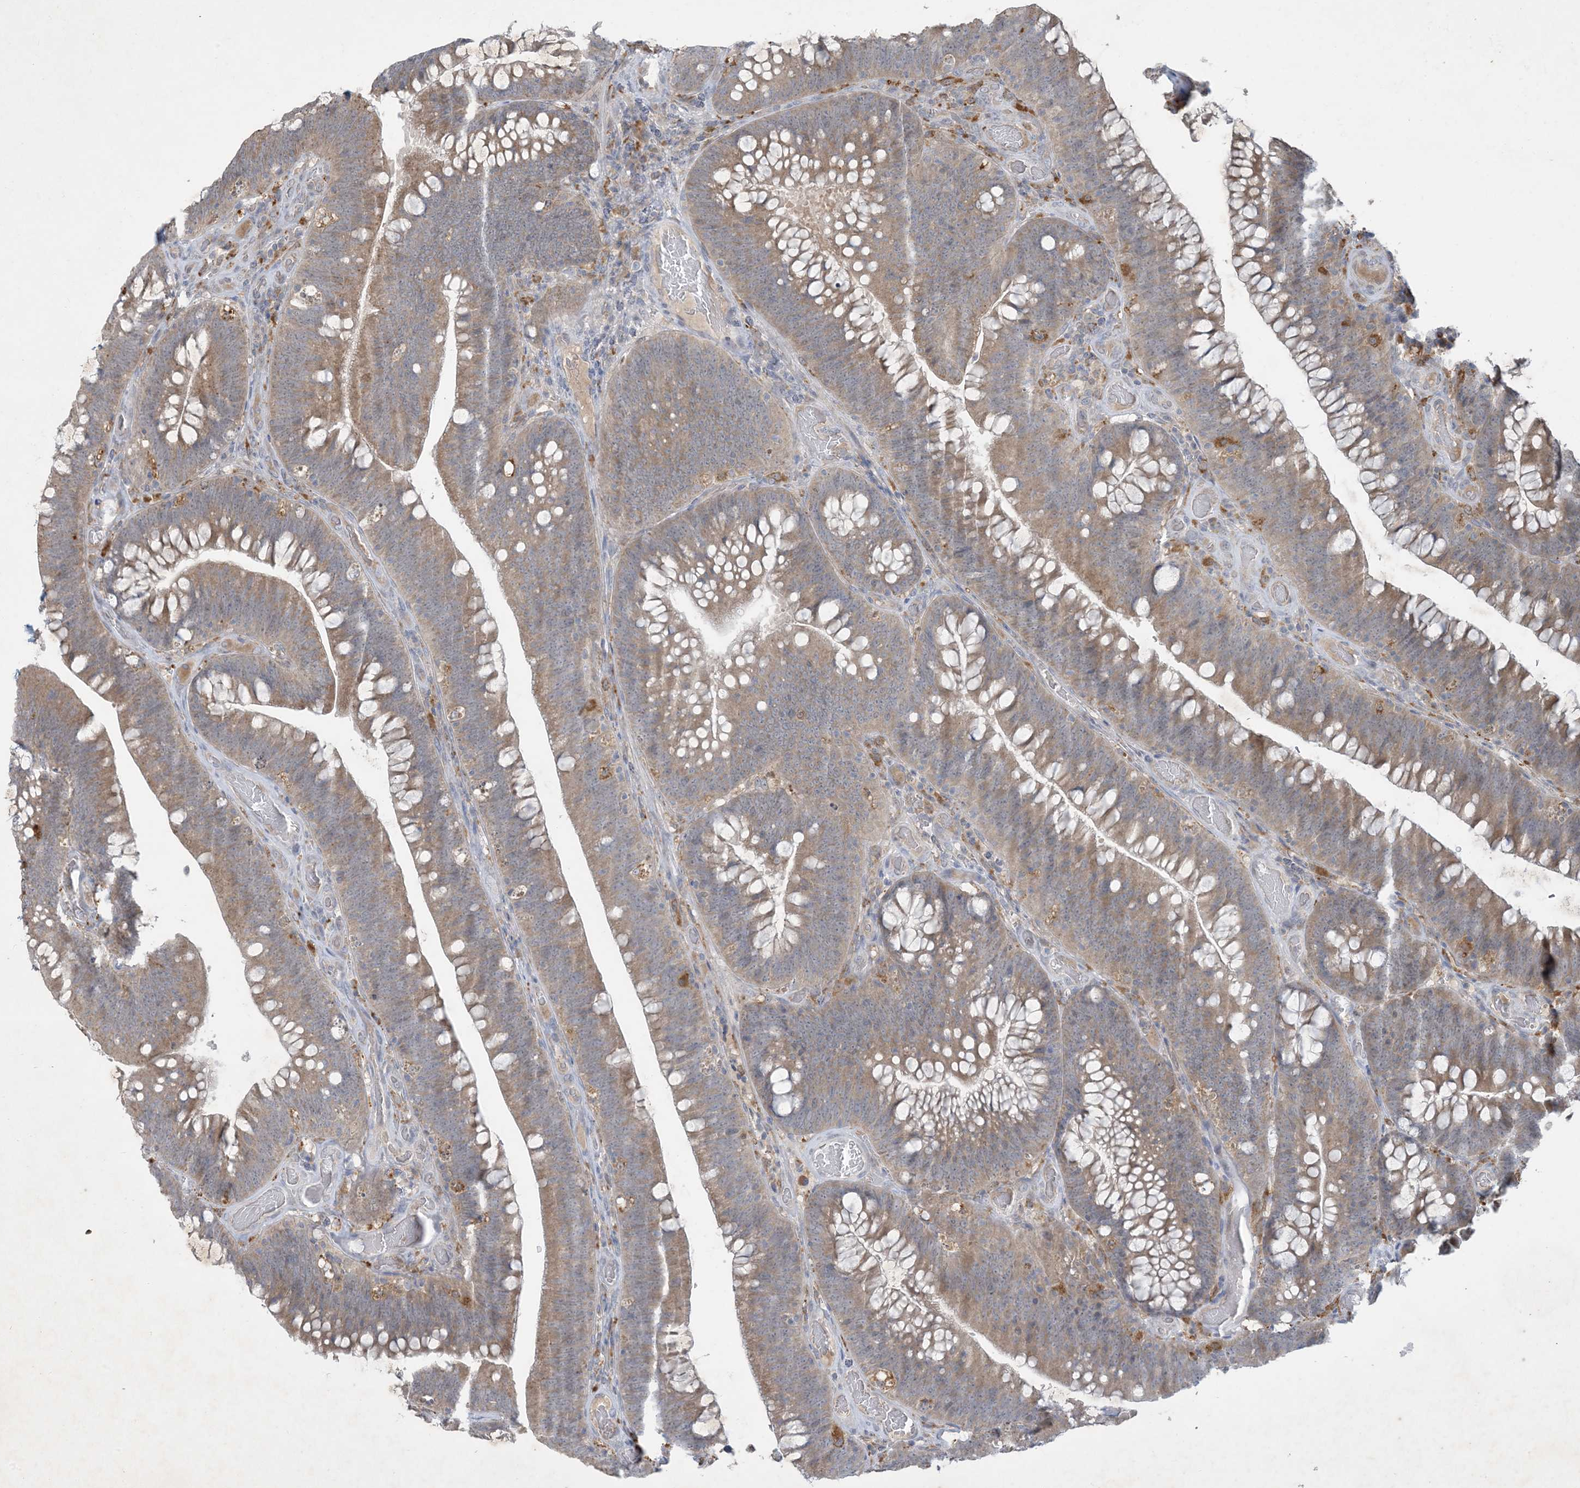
{"staining": {"intensity": "moderate", "quantity": ">75%", "location": "cytoplasmic/membranous"}, "tissue": "colorectal cancer", "cell_type": "Tumor cells", "image_type": "cancer", "snomed": [{"axis": "morphology", "description": "Normal tissue, NOS"}, {"axis": "topography", "description": "Colon"}], "caption": "High-magnification brightfield microscopy of colorectal cancer stained with DAB (brown) and counterstained with hematoxylin (blue). tumor cells exhibit moderate cytoplasmic/membranous positivity is appreciated in about>75% of cells.", "gene": "MRPS18A", "patient": {"sex": "female", "age": 82}}